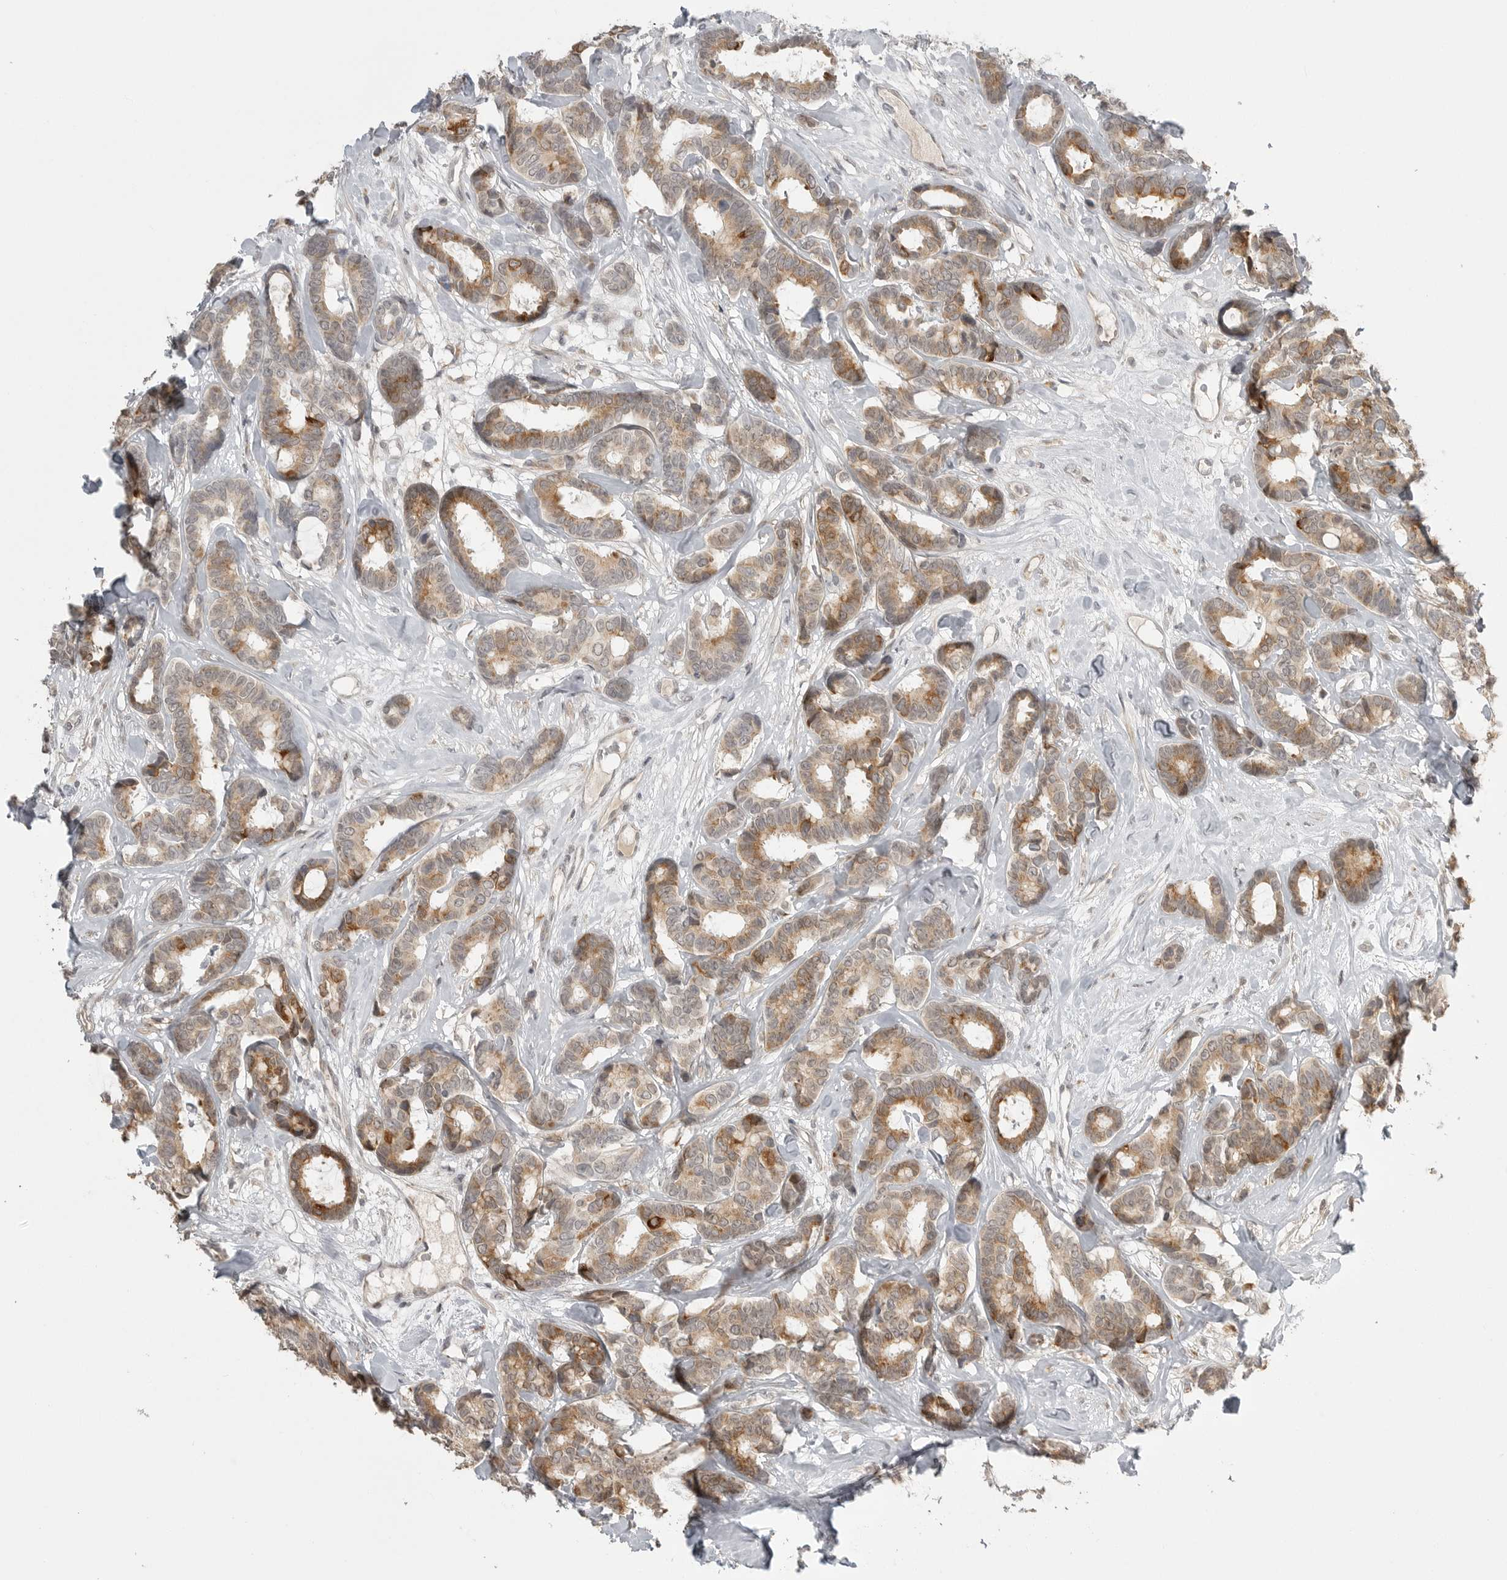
{"staining": {"intensity": "moderate", "quantity": "<25%", "location": "cytoplasmic/membranous"}, "tissue": "breast cancer", "cell_type": "Tumor cells", "image_type": "cancer", "snomed": [{"axis": "morphology", "description": "Duct carcinoma"}, {"axis": "topography", "description": "Breast"}], "caption": "Immunohistochemical staining of human breast intraductal carcinoma demonstrates low levels of moderate cytoplasmic/membranous expression in about <25% of tumor cells.", "gene": "SMG8", "patient": {"sex": "female", "age": 87}}